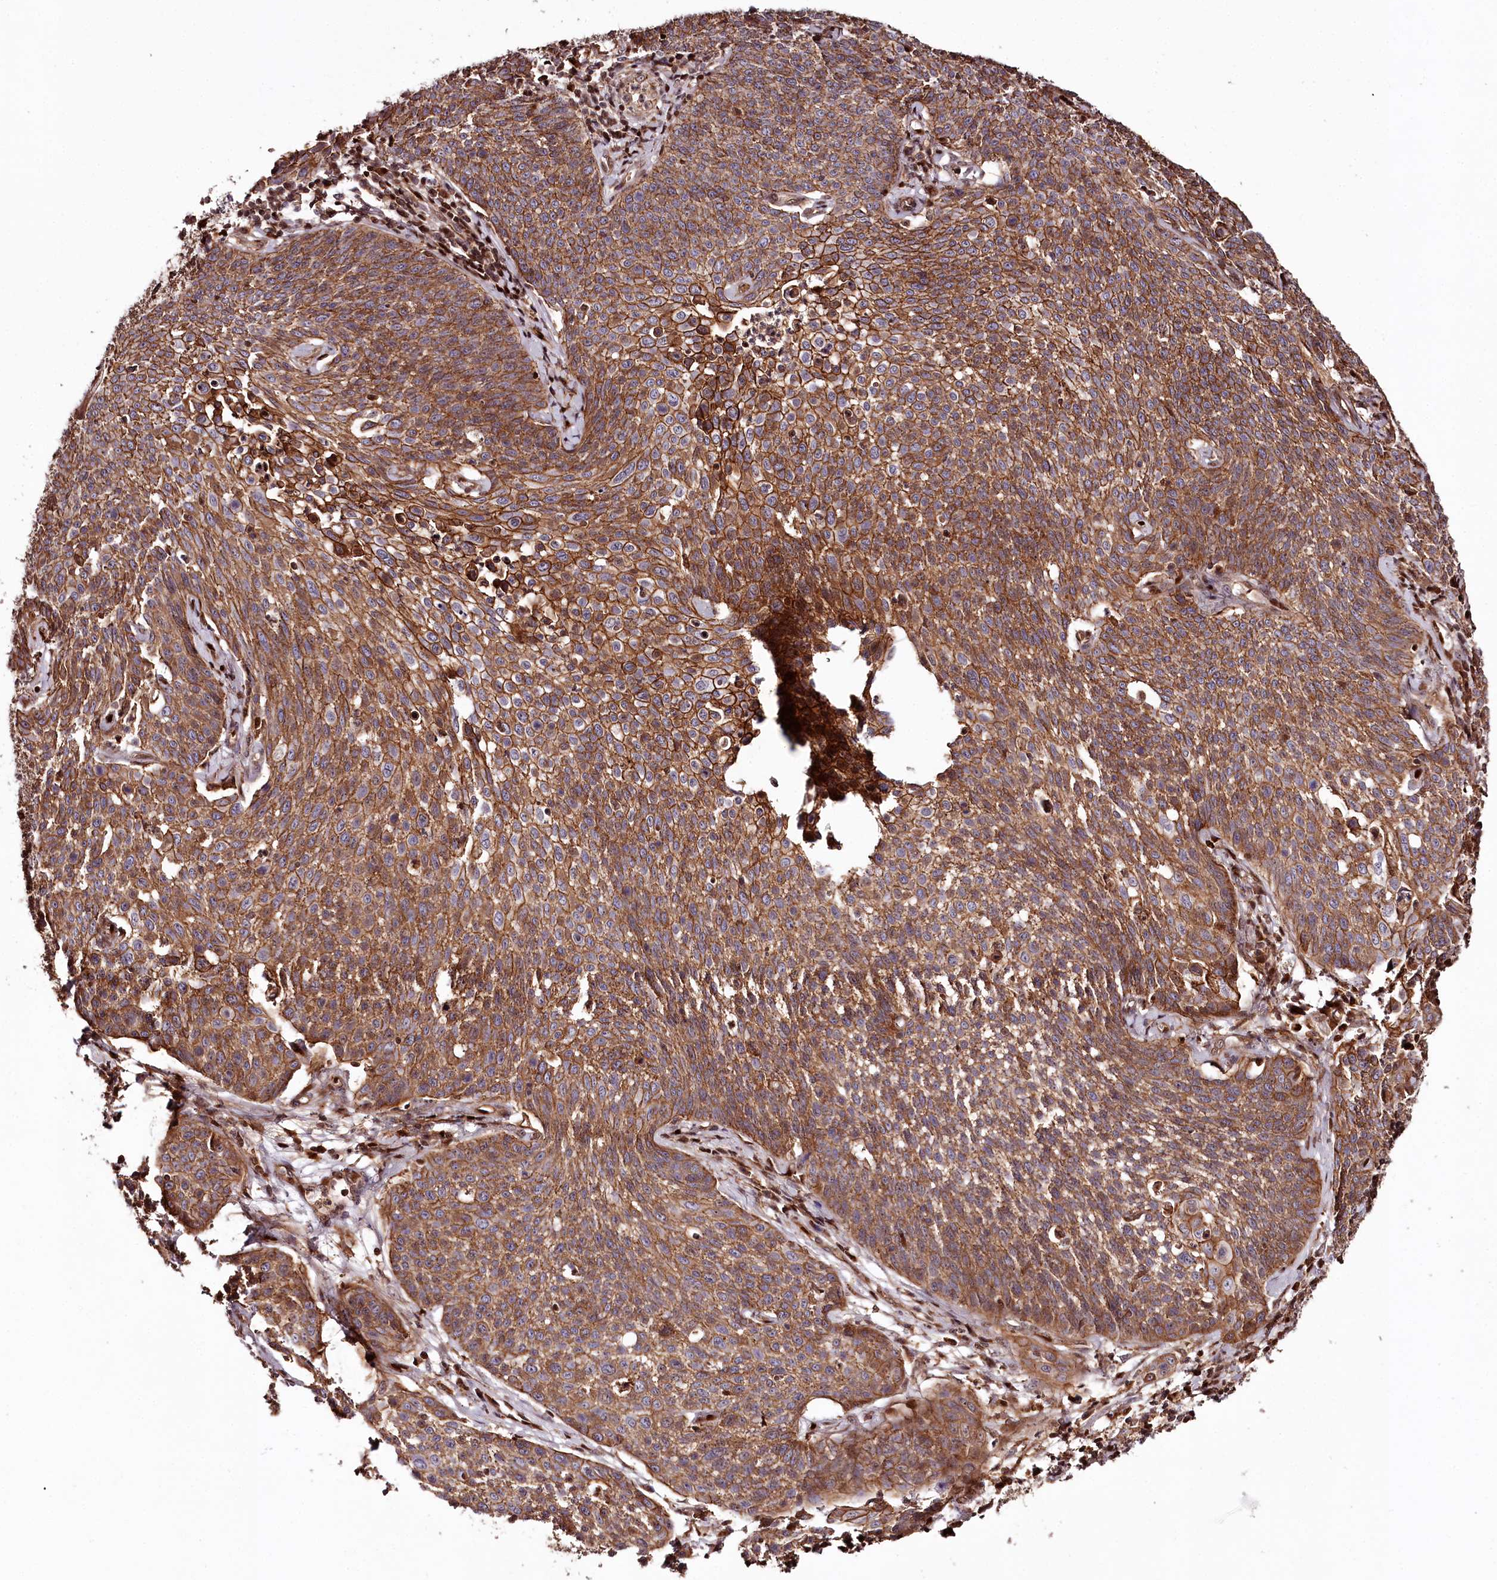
{"staining": {"intensity": "strong", "quantity": ">75%", "location": "cytoplasmic/membranous"}, "tissue": "cervical cancer", "cell_type": "Tumor cells", "image_type": "cancer", "snomed": [{"axis": "morphology", "description": "Squamous cell carcinoma, NOS"}, {"axis": "topography", "description": "Cervix"}], "caption": "Immunohistochemical staining of human cervical squamous cell carcinoma shows high levels of strong cytoplasmic/membranous positivity in about >75% of tumor cells.", "gene": "KIF14", "patient": {"sex": "female", "age": 34}}